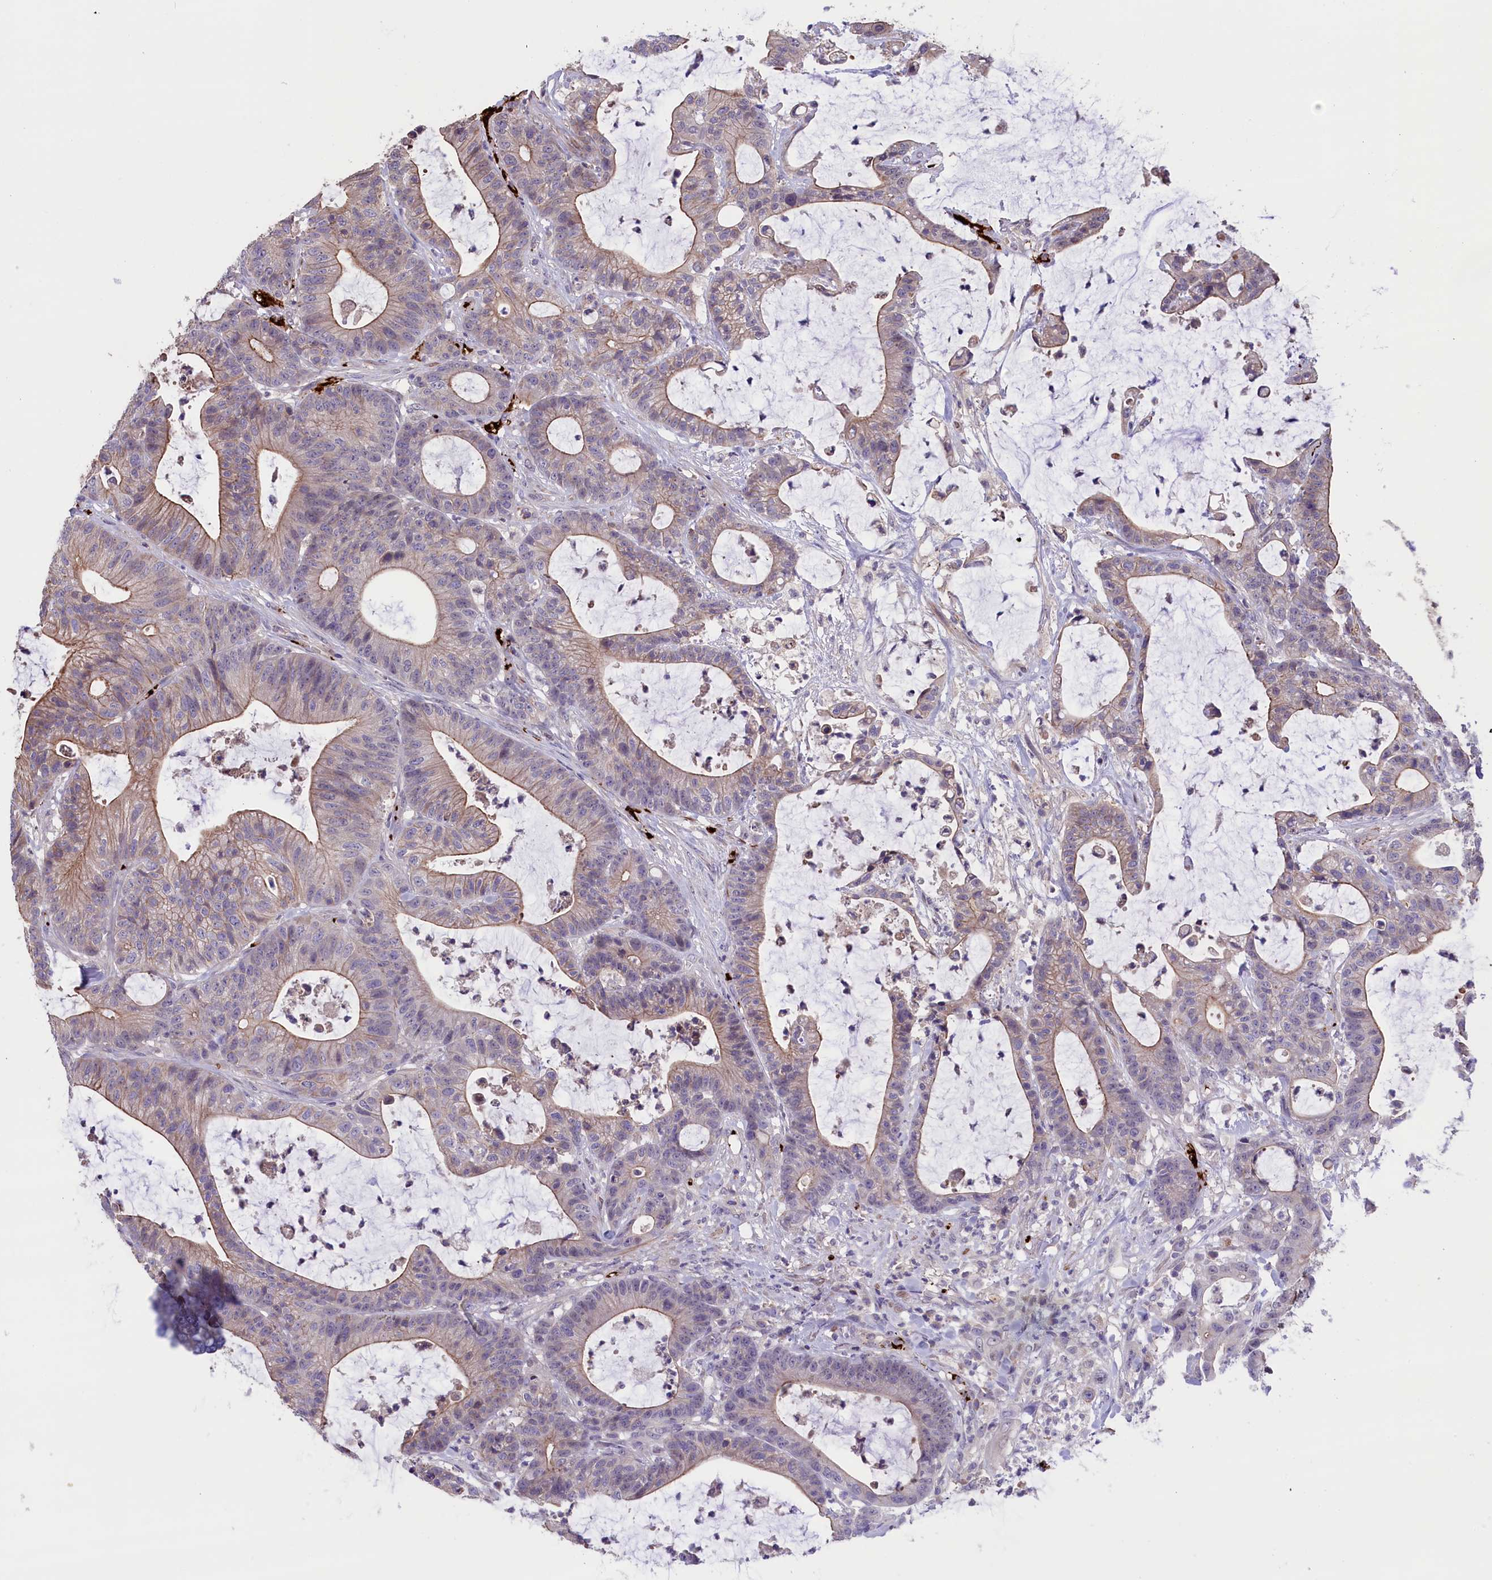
{"staining": {"intensity": "weak", "quantity": "25%-75%", "location": "cytoplasmic/membranous"}, "tissue": "colorectal cancer", "cell_type": "Tumor cells", "image_type": "cancer", "snomed": [{"axis": "morphology", "description": "Adenocarcinoma, NOS"}, {"axis": "topography", "description": "Colon"}], "caption": "The micrograph reveals staining of colorectal cancer, revealing weak cytoplasmic/membranous protein positivity (brown color) within tumor cells.", "gene": "HEATR3", "patient": {"sex": "female", "age": 84}}